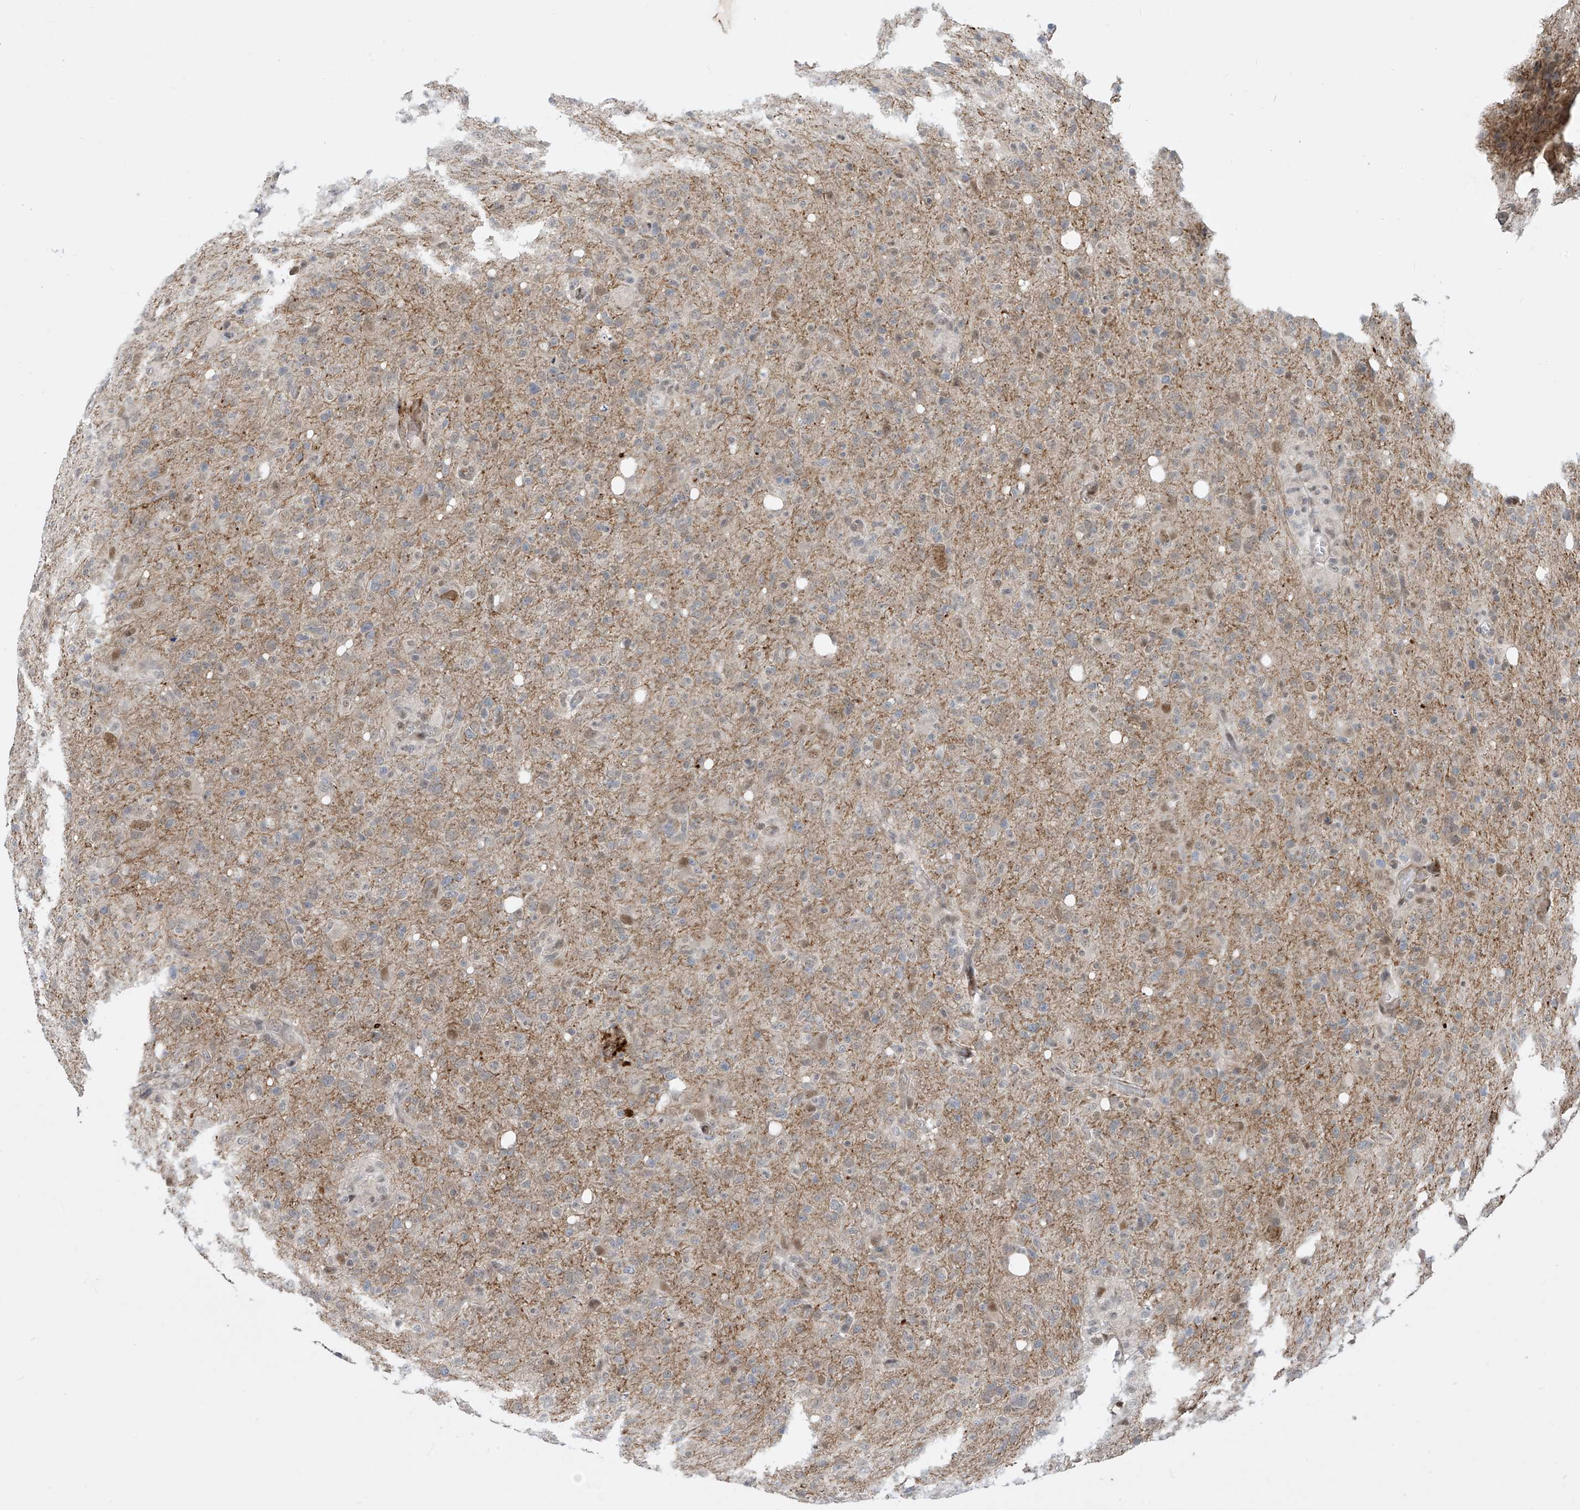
{"staining": {"intensity": "weak", "quantity": "<25%", "location": "cytoplasmic/membranous"}, "tissue": "glioma", "cell_type": "Tumor cells", "image_type": "cancer", "snomed": [{"axis": "morphology", "description": "Glioma, malignant, High grade"}, {"axis": "topography", "description": "Brain"}], "caption": "Tumor cells are negative for protein expression in human malignant high-grade glioma.", "gene": "LAGE3", "patient": {"sex": "female", "age": 57}}